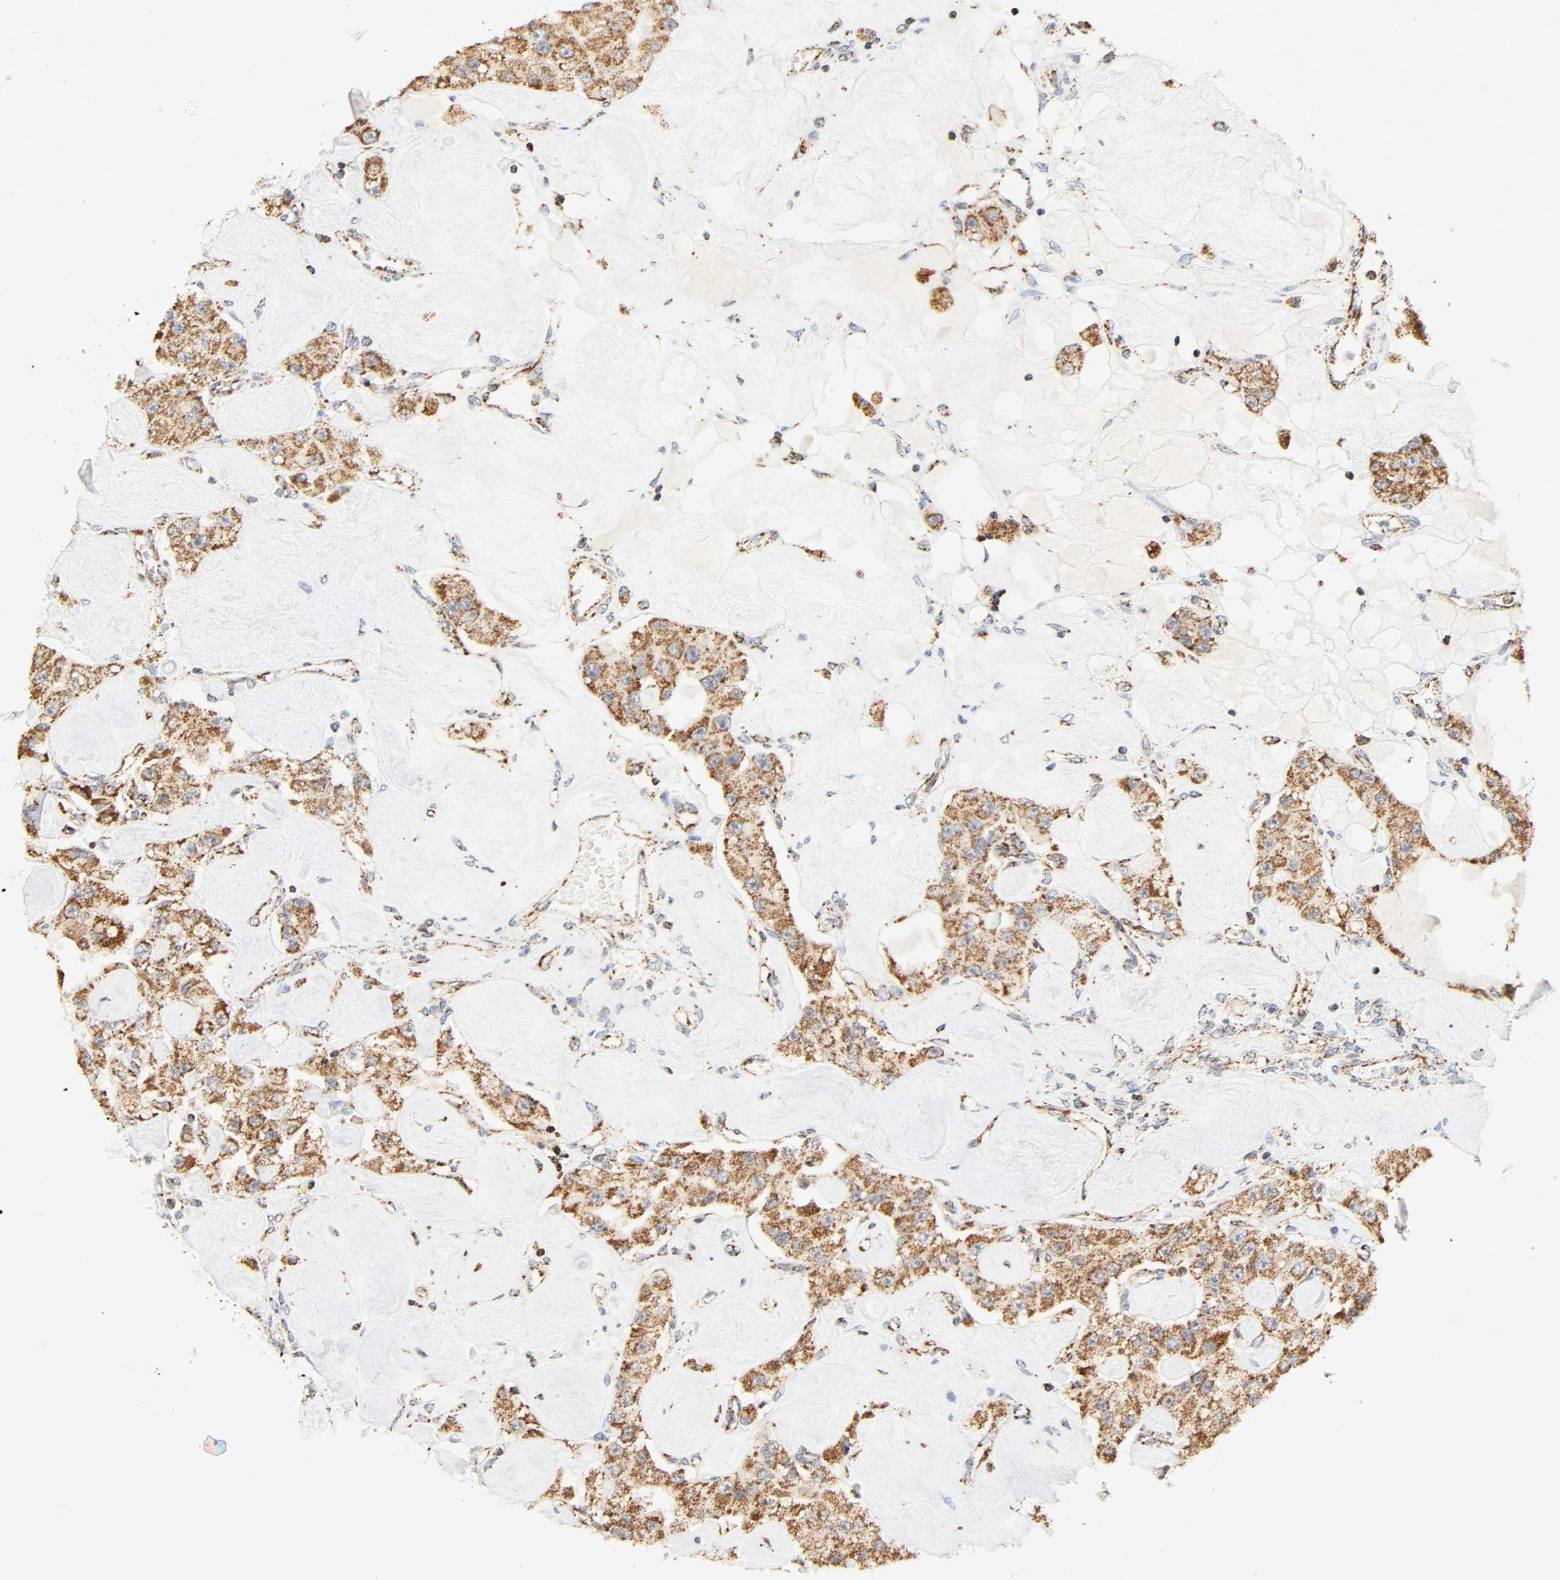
{"staining": {"intensity": "moderate", "quantity": ">75%", "location": "cytoplasmic/membranous"}, "tissue": "carcinoid", "cell_type": "Tumor cells", "image_type": "cancer", "snomed": [{"axis": "morphology", "description": "Carcinoid, malignant, NOS"}, {"axis": "topography", "description": "Pancreas"}], "caption": "Brown immunohistochemical staining in human carcinoid shows moderate cytoplasmic/membranous positivity in about >75% of tumor cells.", "gene": "ZMAT5", "patient": {"sex": "male", "age": 41}}